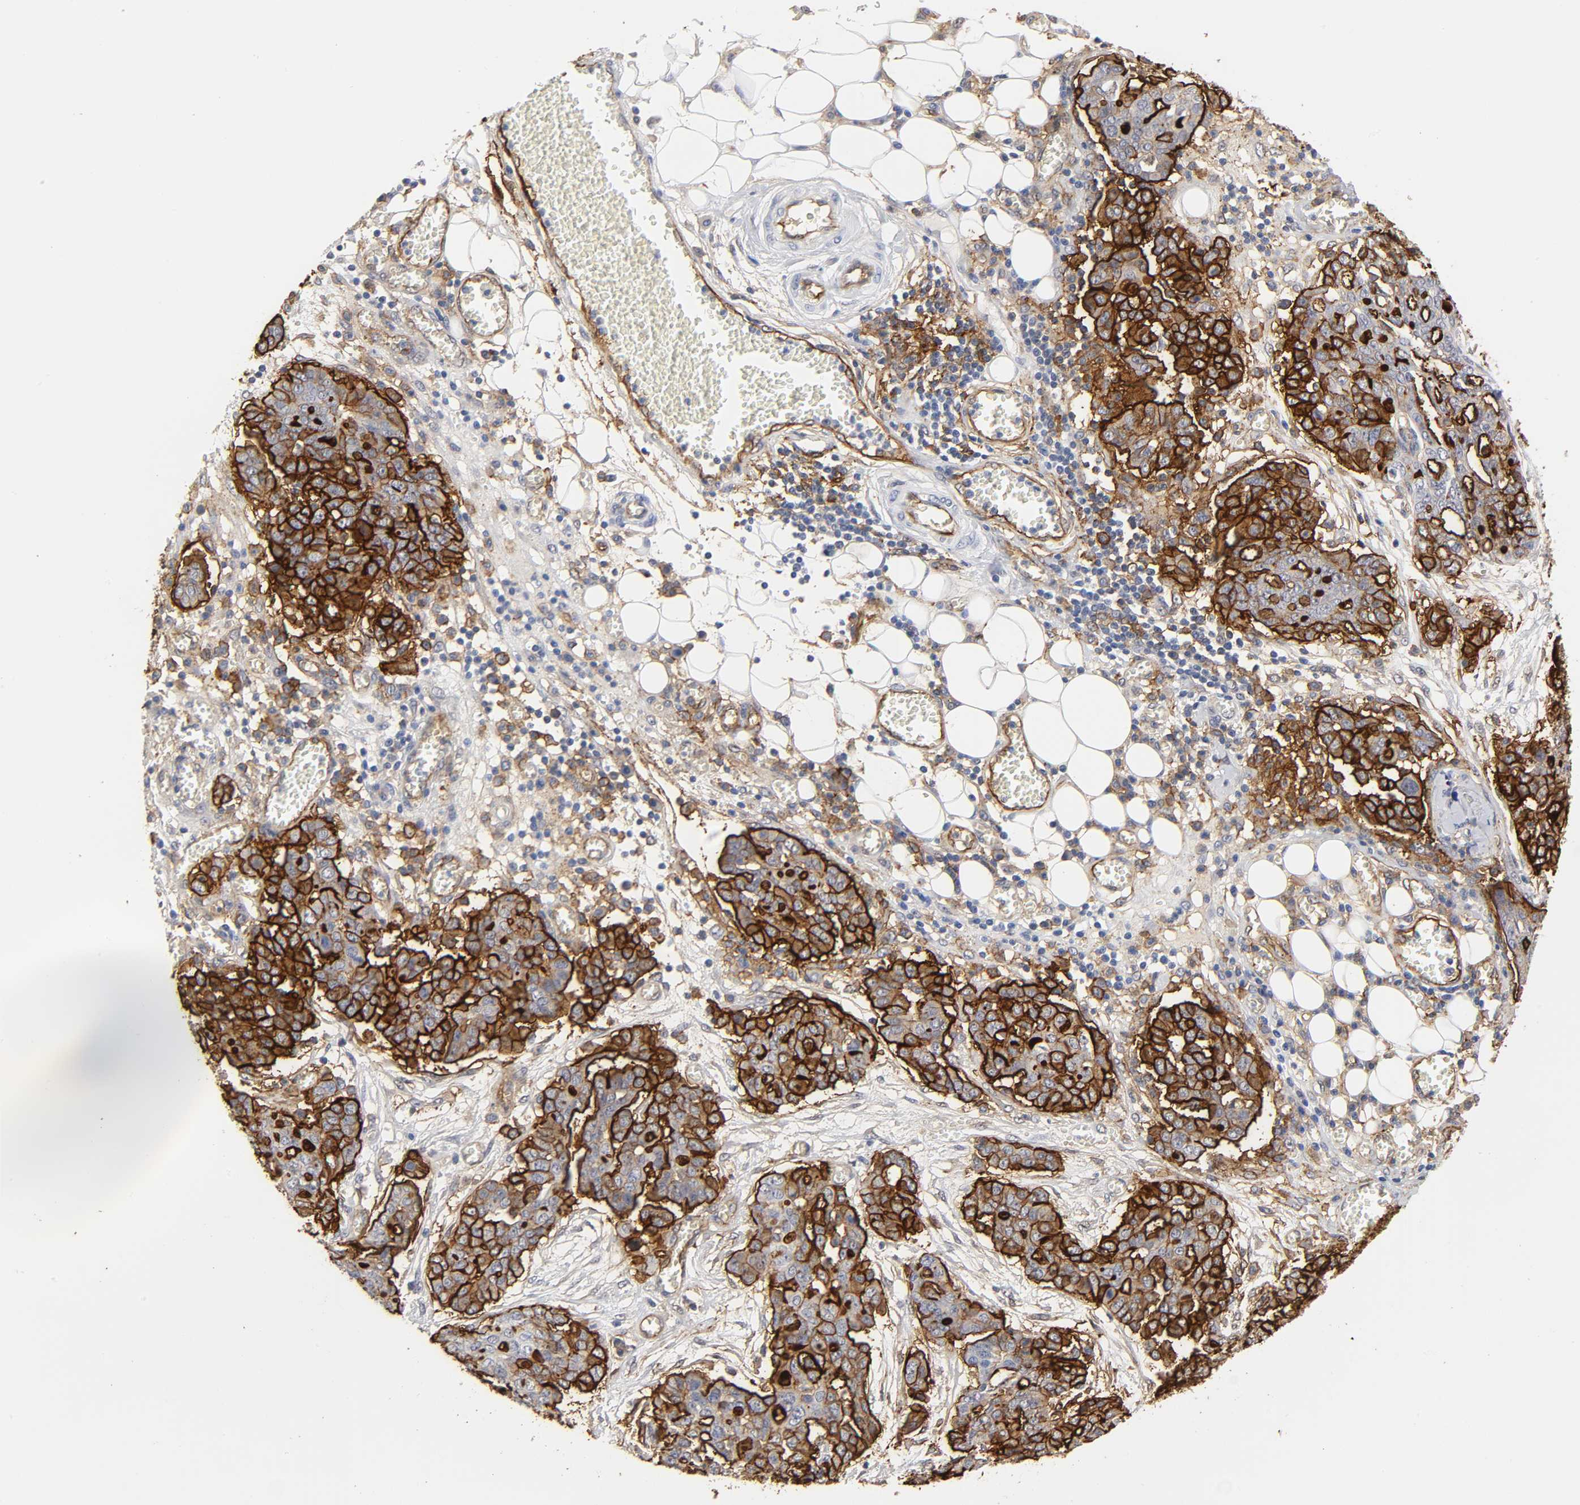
{"staining": {"intensity": "strong", "quantity": ">75%", "location": "cytoplasmic/membranous"}, "tissue": "ovarian cancer", "cell_type": "Tumor cells", "image_type": "cancer", "snomed": [{"axis": "morphology", "description": "Cystadenocarcinoma, serous, NOS"}, {"axis": "topography", "description": "Soft tissue"}, {"axis": "topography", "description": "Ovary"}], "caption": "IHC histopathology image of human serous cystadenocarcinoma (ovarian) stained for a protein (brown), which shows high levels of strong cytoplasmic/membranous staining in about >75% of tumor cells.", "gene": "ICAM1", "patient": {"sex": "female", "age": 57}}